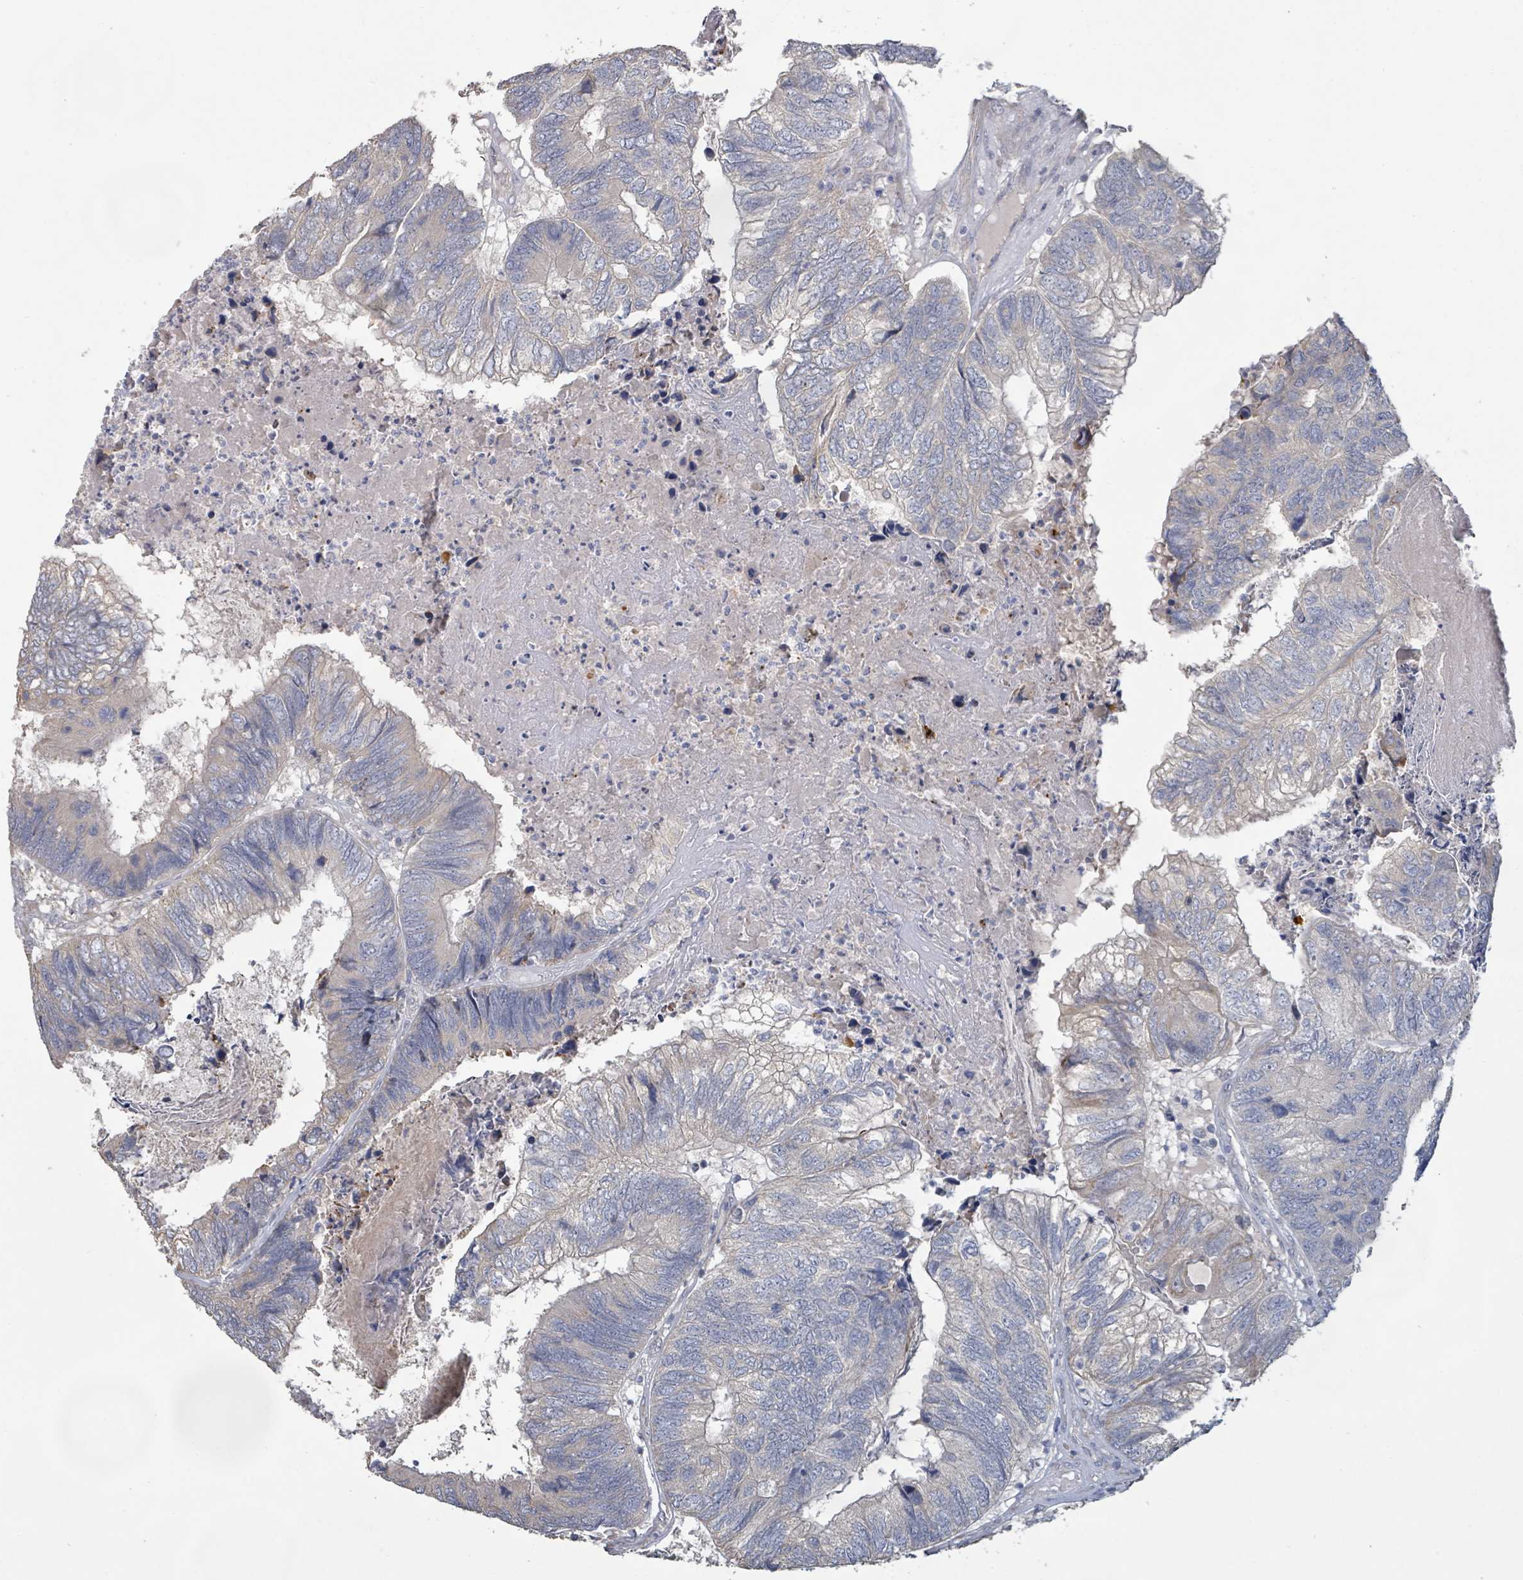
{"staining": {"intensity": "negative", "quantity": "none", "location": "none"}, "tissue": "colorectal cancer", "cell_type": "Tumor cells", "image_type": "cancer", "snomed": [{"axis": "morphology", "description": "Adenocarcinoma, NOS"}, {"axis": "topography", "description": "Colon"}], "caption": "A photomicrograph of adenocarcinoma (colorectal) stained for a protein exhibits no brown staining in tumor cells.", "gene": "KCNS2", "patient": {"sex": "female", "age": 67}}